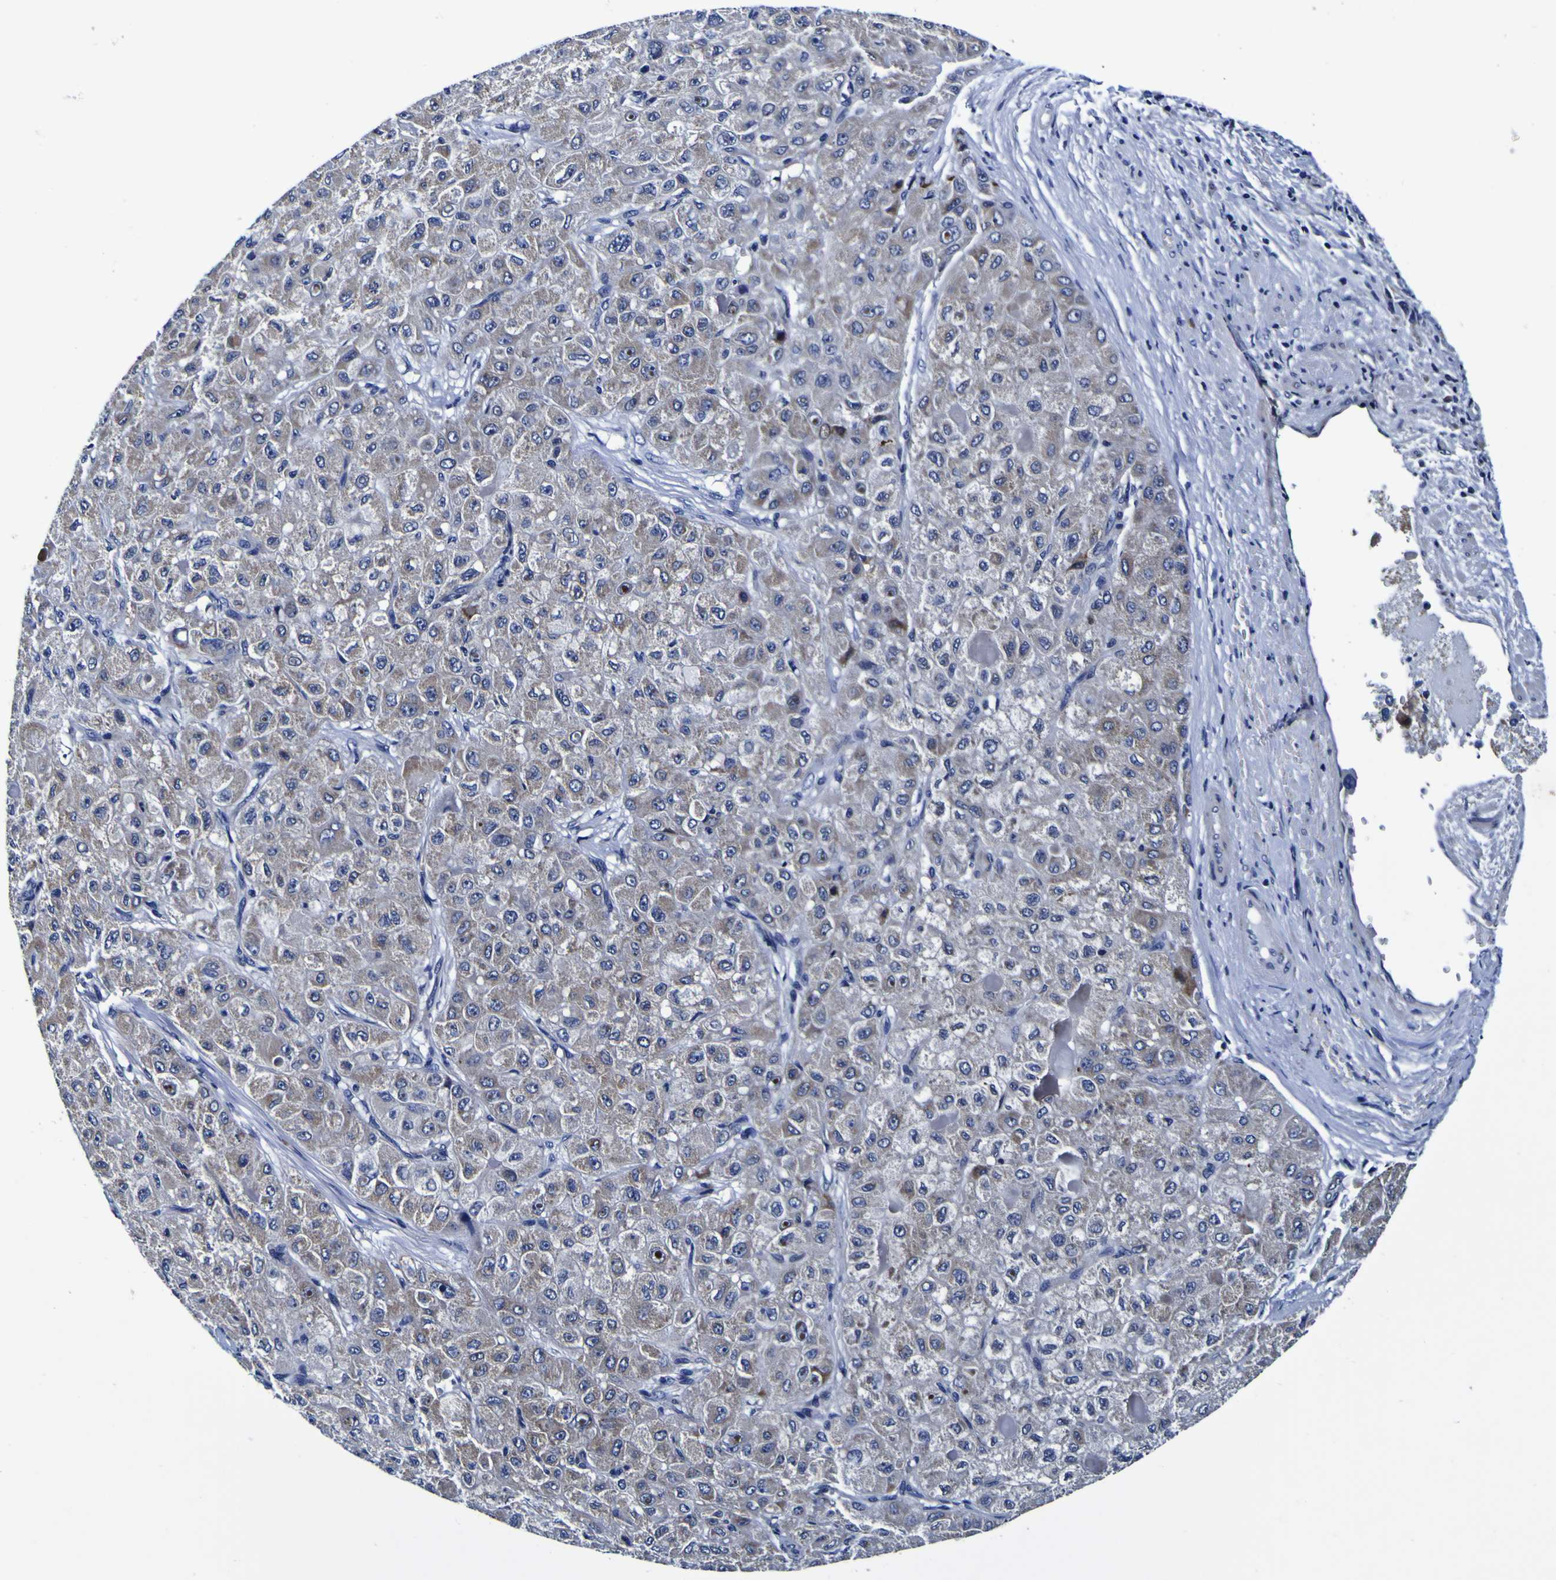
{"staining": {"intensity": "moderate", "quantity": ">75%", "location": "cytoplasmic/membranous"}, "tissue": "liver cancer", "cell_type": "Tumor cells", "image_type": "cancer", "snomed": [{"axis": "morphology", "description": "Carcinoma, Hepatocellular, NOS"}, {"axis": "topography", "description": "Liver"}], "caption": "Tumor cells demonstrate medium levels of moderate cytoplasmic/membranous staining in approximately >75% of cells in liver hepatocellular carcinoma. The protein is stained brown, and the nuclei are stained in blue (DAB IHC with brightfield microscopy, high magnification).", "gene": "PDLIM4", "patient": {"sex": "male", "age": 80}}